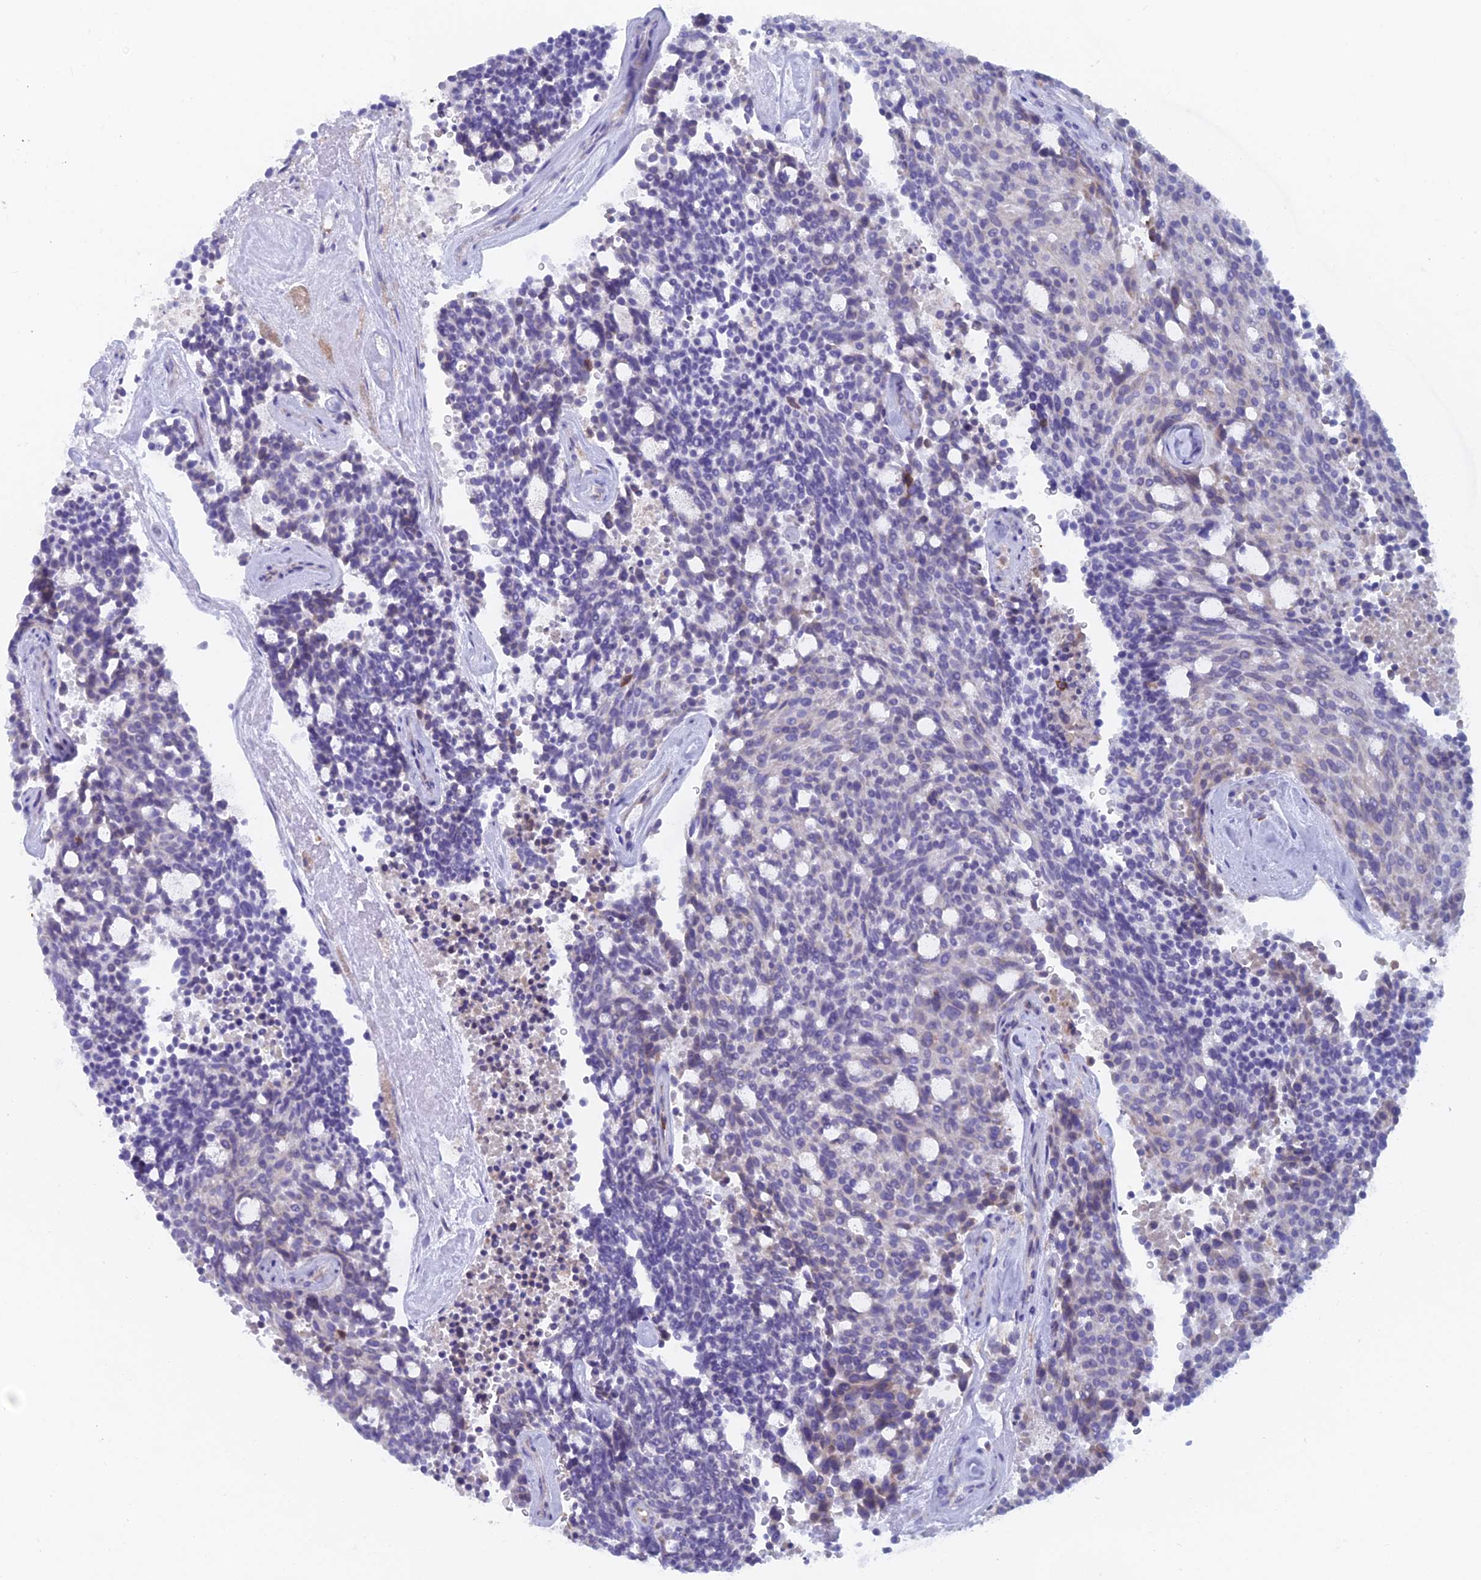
{"staining": {"intensity": "negative", "quantity": "none", "location": "none"}, "tissue": "carcinoid", "cell_type": "Tumor cells", "image_type": "cancer", "snomed": [{"axis": "morphology", "description": "Carcinoid, malignant, NOS"}, {"axis": "topography", "description": "Pancreas"}], "caption": "Immunohistochemical staining of carcinoid (malignant) displays no significant expression in tumor cells.", "gene": "ABI3BP", "patient": {"sex": "female", "age": 54}}